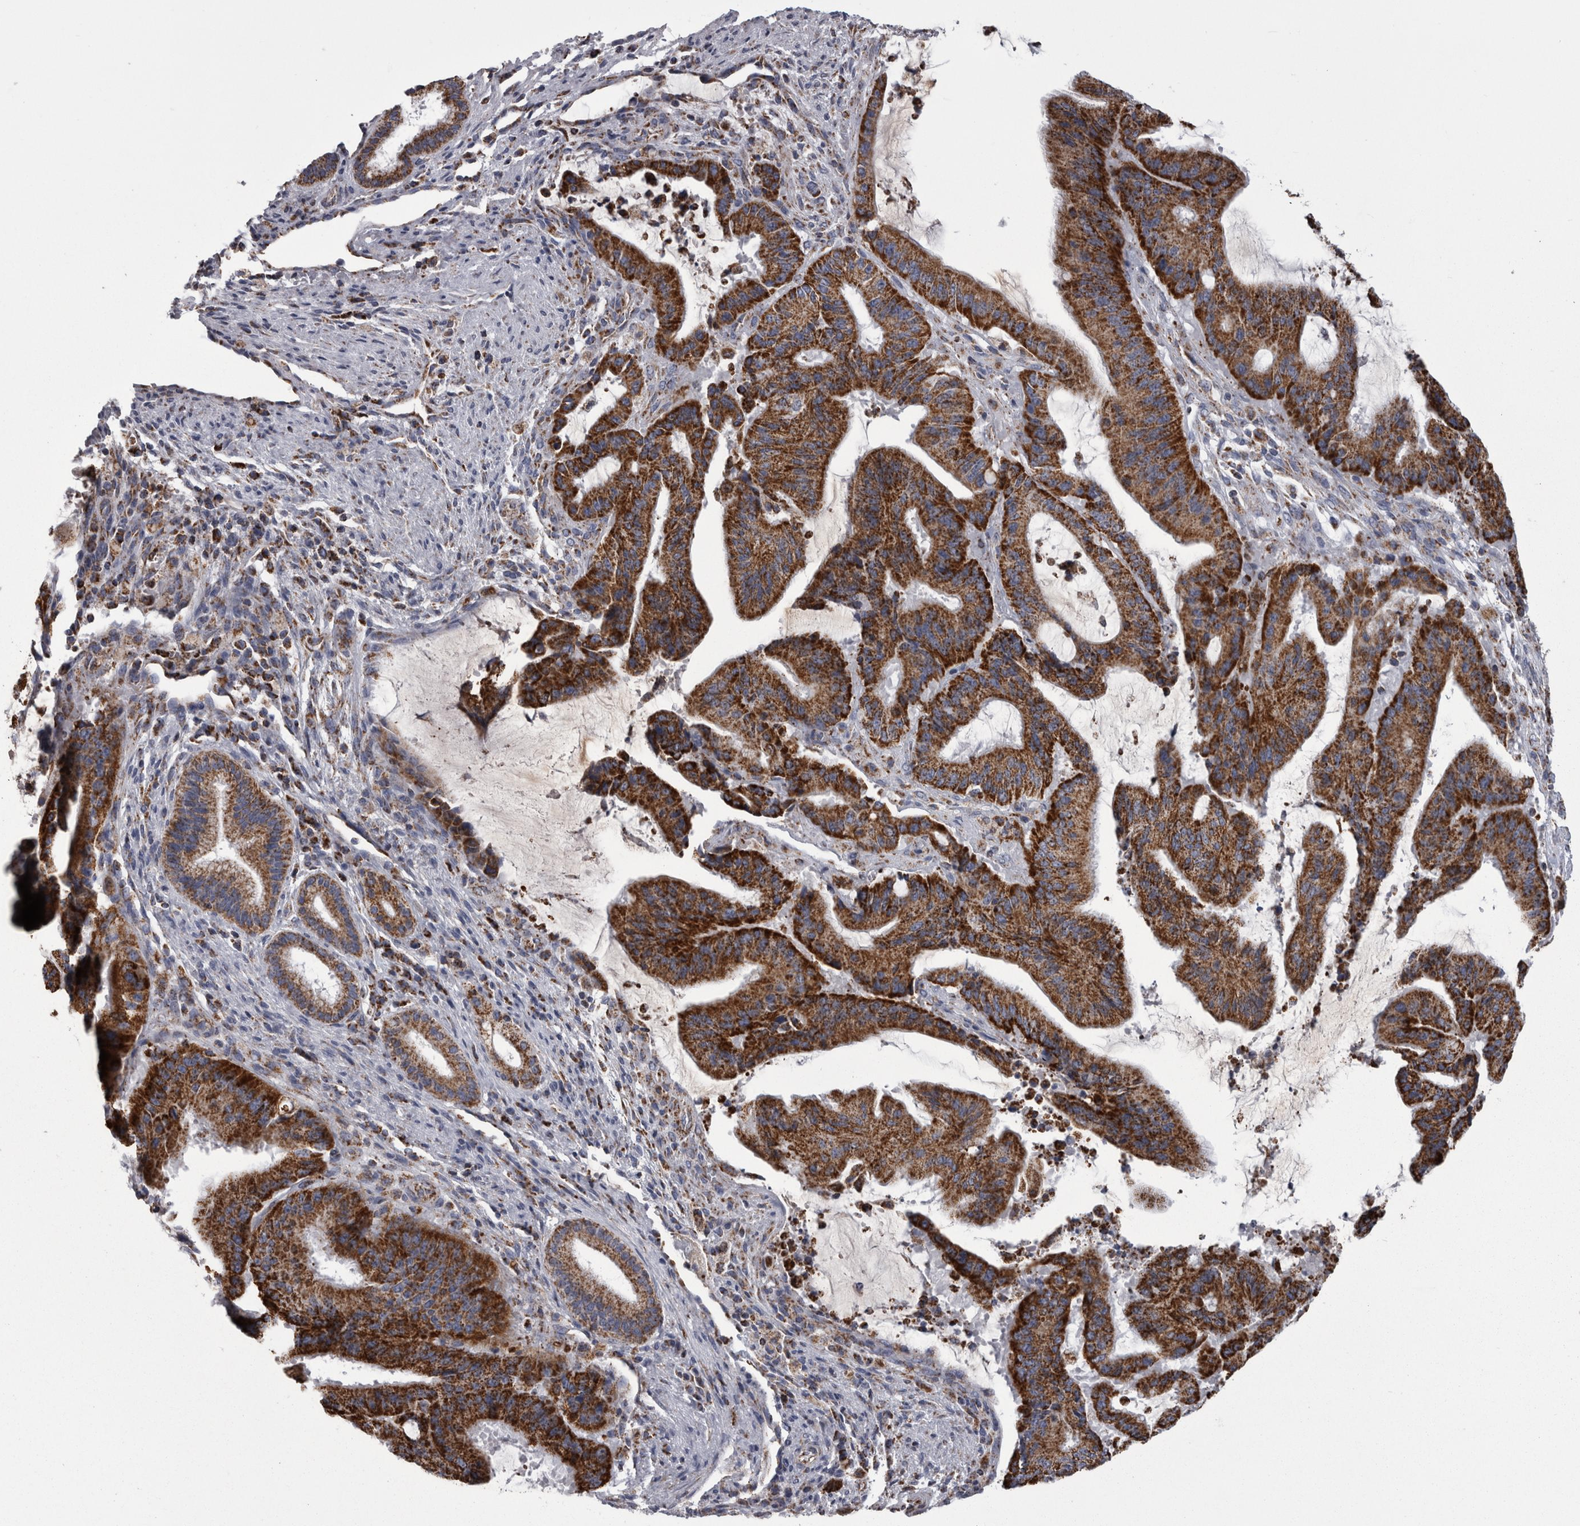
{"staining": {"intensity": "strong", "quantity": ">75%", "location": "cytoplasmic/membranous"}, "tissue": "liver cancer", "cell_type": "Tumor cells", "image_type": "cancer", "snomed": [{"axis": "morphology", "description": "Normal tissue, NOS"}, {"axis": "morphology", "description": "Cholangiocarcinoma"}, {"axis": "topography", "description": "Liver"}, {"axis": "topography", "description": "Peripheral nerve tissue"}], "caption": "IHC of liver cholangiocarcinoma demonstrates high levels of strong cytoplasmic/membranous expression in approximately >75% of tumor cells. (Stains: DAB (3,3'-diaminobenzidine) in brown, nuclei in blue, Microscopy: brightfield microscopy at high magnification).", "gene": "MDH2", "patient": {"sex": "female", "age": 73}}